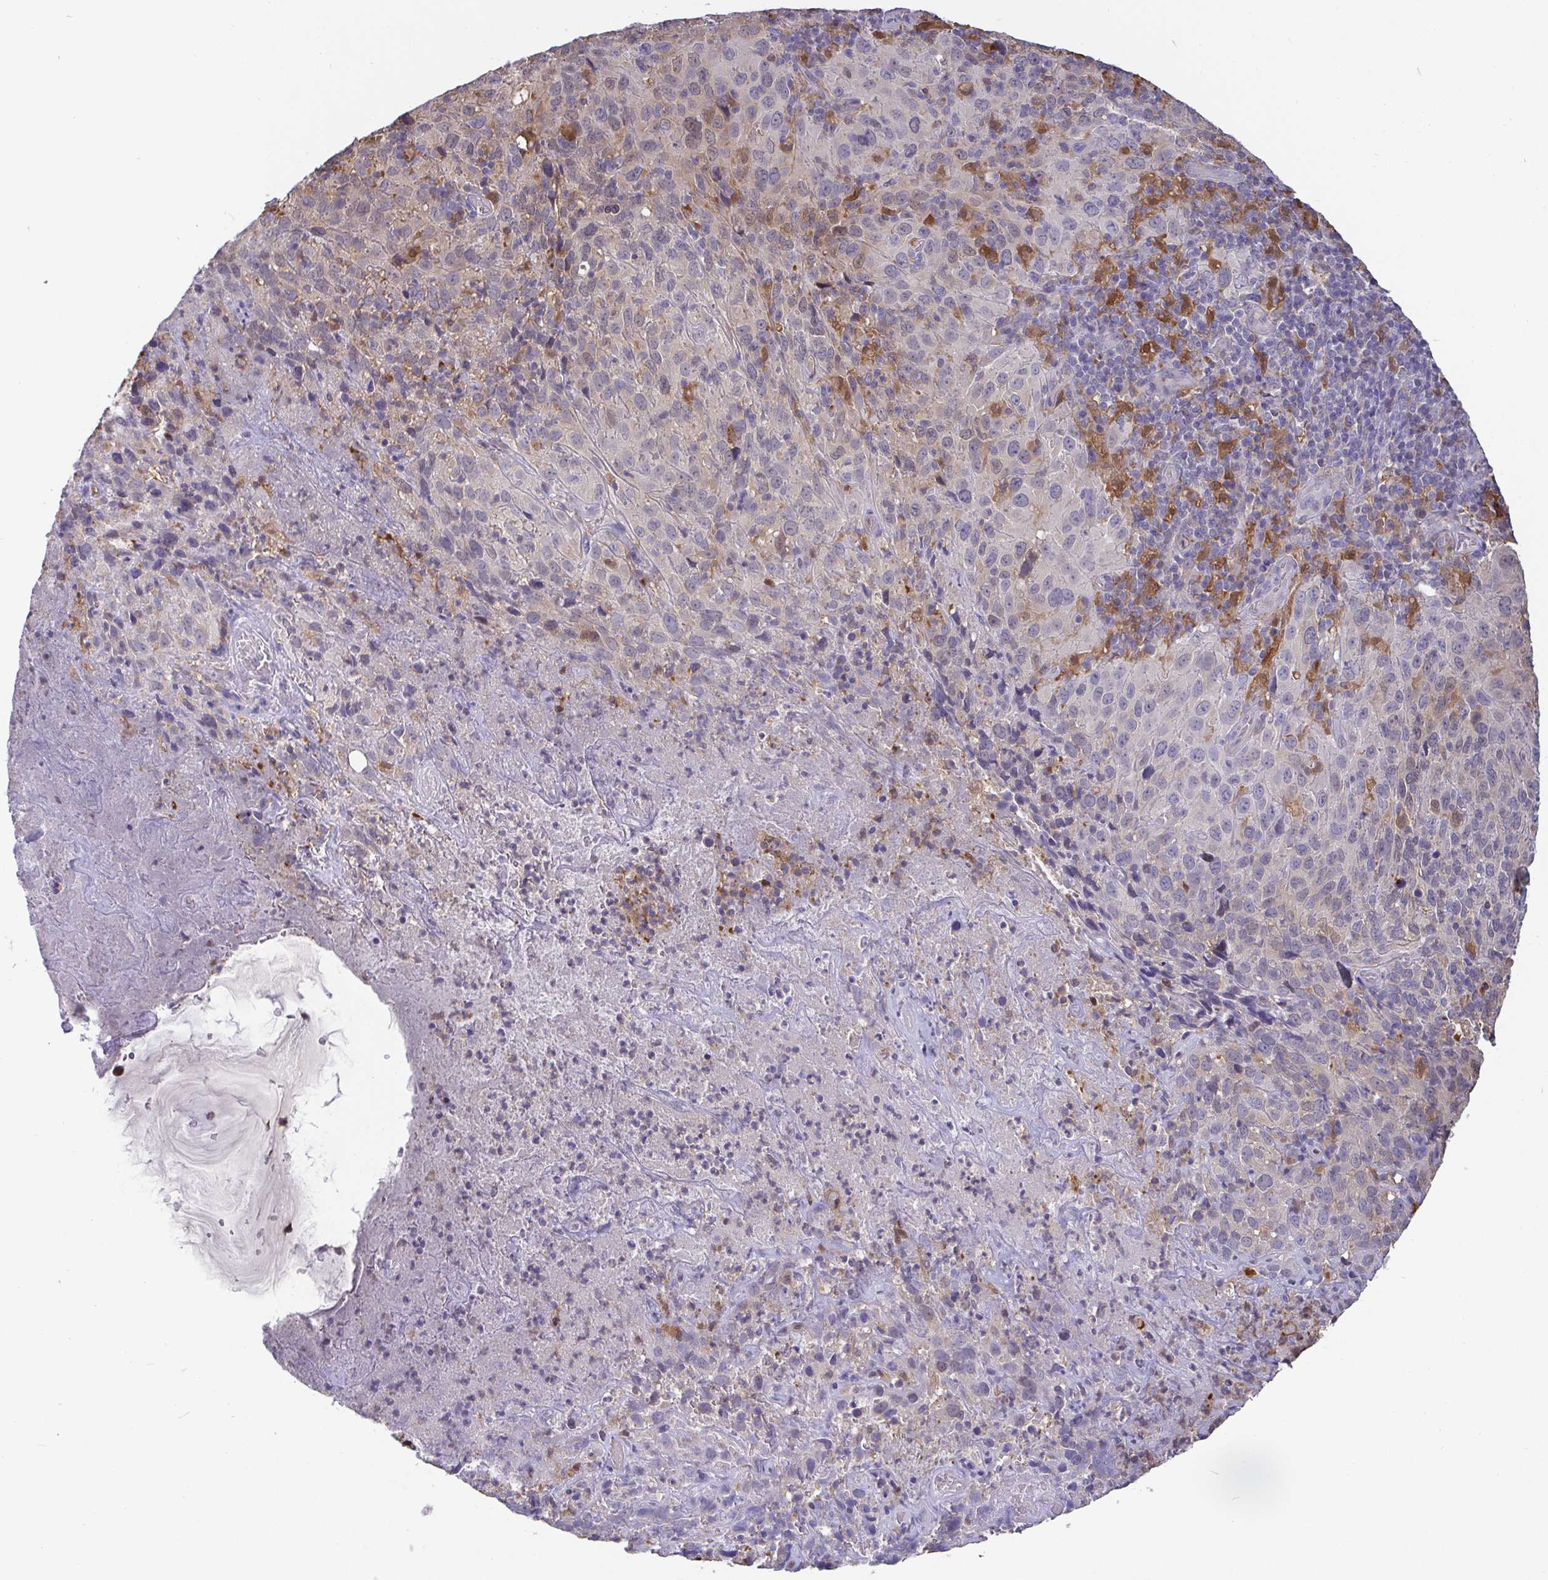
{"staining": {"intensity": "negative", "quantity": "none", "location": "none"}, "tissue": "cervical cancer", "cell_type": "Tumor cells", "image_type": "cancer", "snomed": [{"axis": "morphology", "description": "Squamous cell carcinoma, NOS"}, {"axis": "topography", "description": "Cervix"}], "caption": "Tumor cells are negative for protein expression in human cervical squamous cell carcinoma.", "gene": "IDH1", "patient": {"sex": "female", "age": 51}}